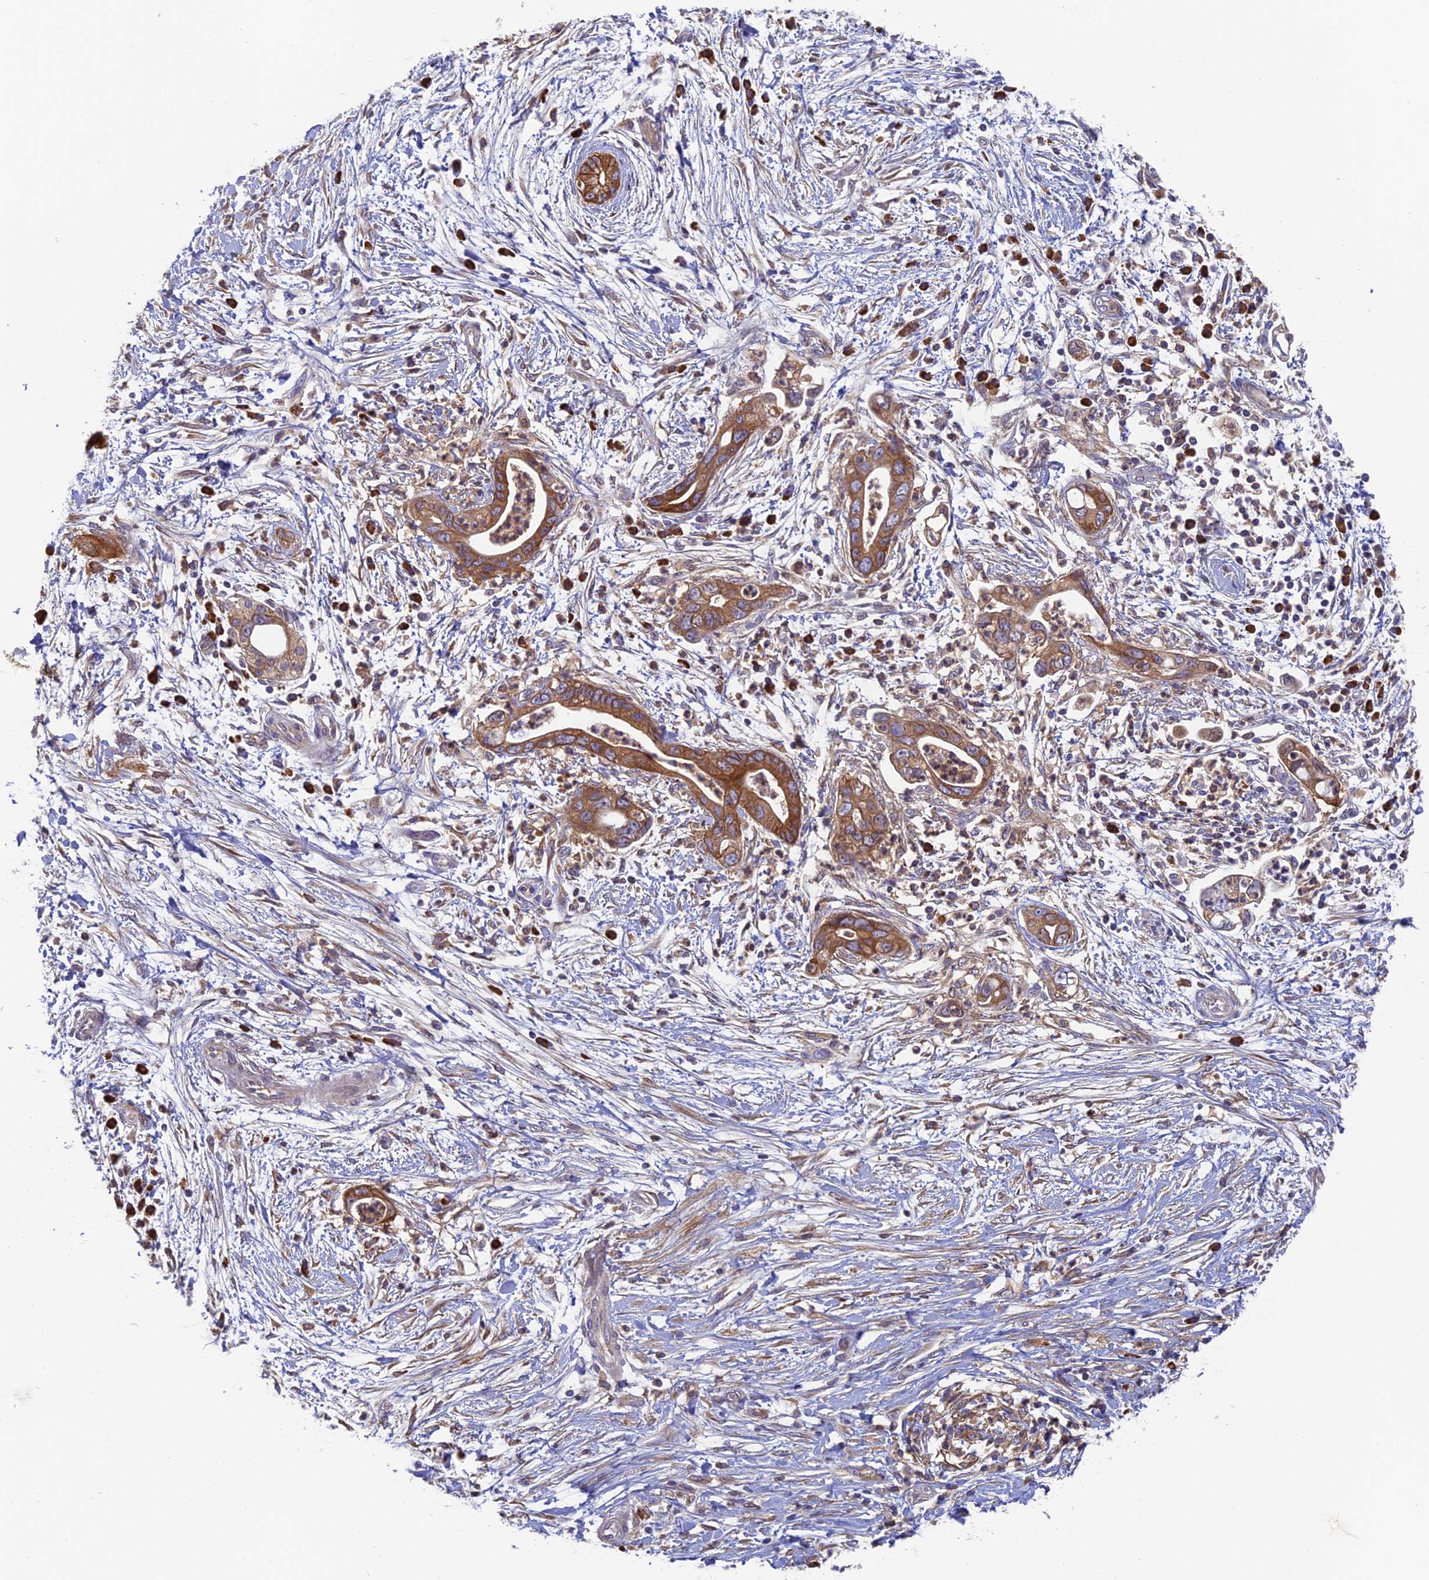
{"staining": {"intensity": "moderate", "quantity": ">75%", "location": "cytoplasmic/membranous"}, "tissue": "pancreatic cancer", "cell_type": "Tumor cells", "image_type": "cancer", "snomed": [{"axis": "morphology", "description": "Adenocarcinoma, NOS"}, {"axis": "topography", "description": "Pancreas"}], "caption": "Adenocarcinoma (pancreatic) stained with a brown dye reveals moderate cytoplasmic/membranous positive positivity in about >75% of tumor cells.", "gene": "IPO5", "patient": {"sex": "male", "age": 75}}